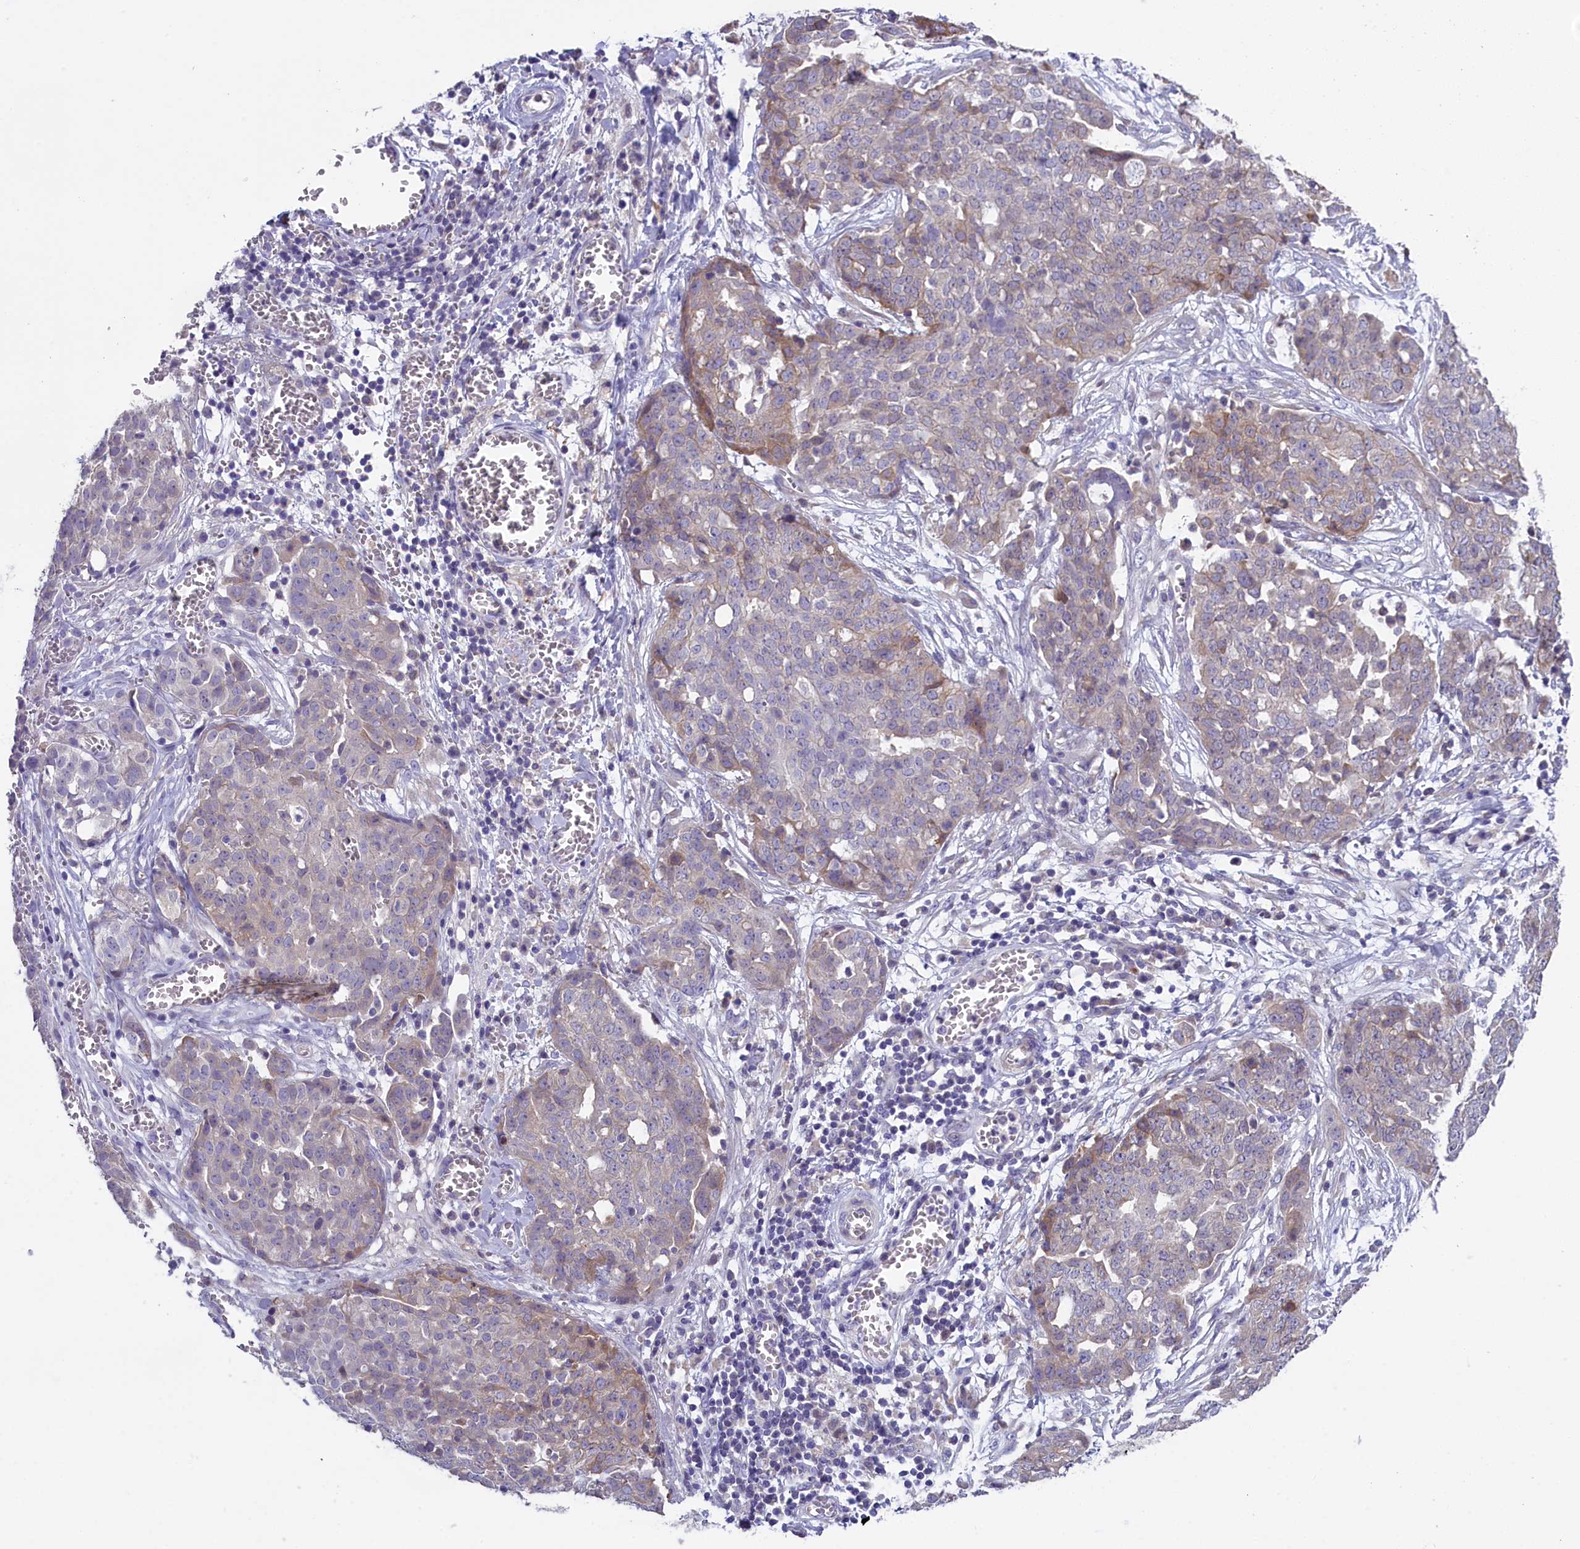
{"staining": {"intensity": "weak", "quantity": "25%-75%", "location": "cytoplasmic/membranous"}, "tissue": "ovarian cancer", "cell_type": "Tumor cells", "image_type": "cancer", "snomed": [{"axis": "morphology", "description": "Cystadenocarcinoma, serous, NOS"}, {"axis": "topography", "description": "Soft tissue"}, {"axis": "topography", "description": "Ovary"}], "caption": "Immunohistochemical staining of serous cystadenocarcinoma (ovarian) exhibits low levels of weak cytoplasmic/membranous protein positivity in approximately 25%-75% of tumor cells.", "gene": "ENPP6", "patient": {"sex": "female", "age": 57}}